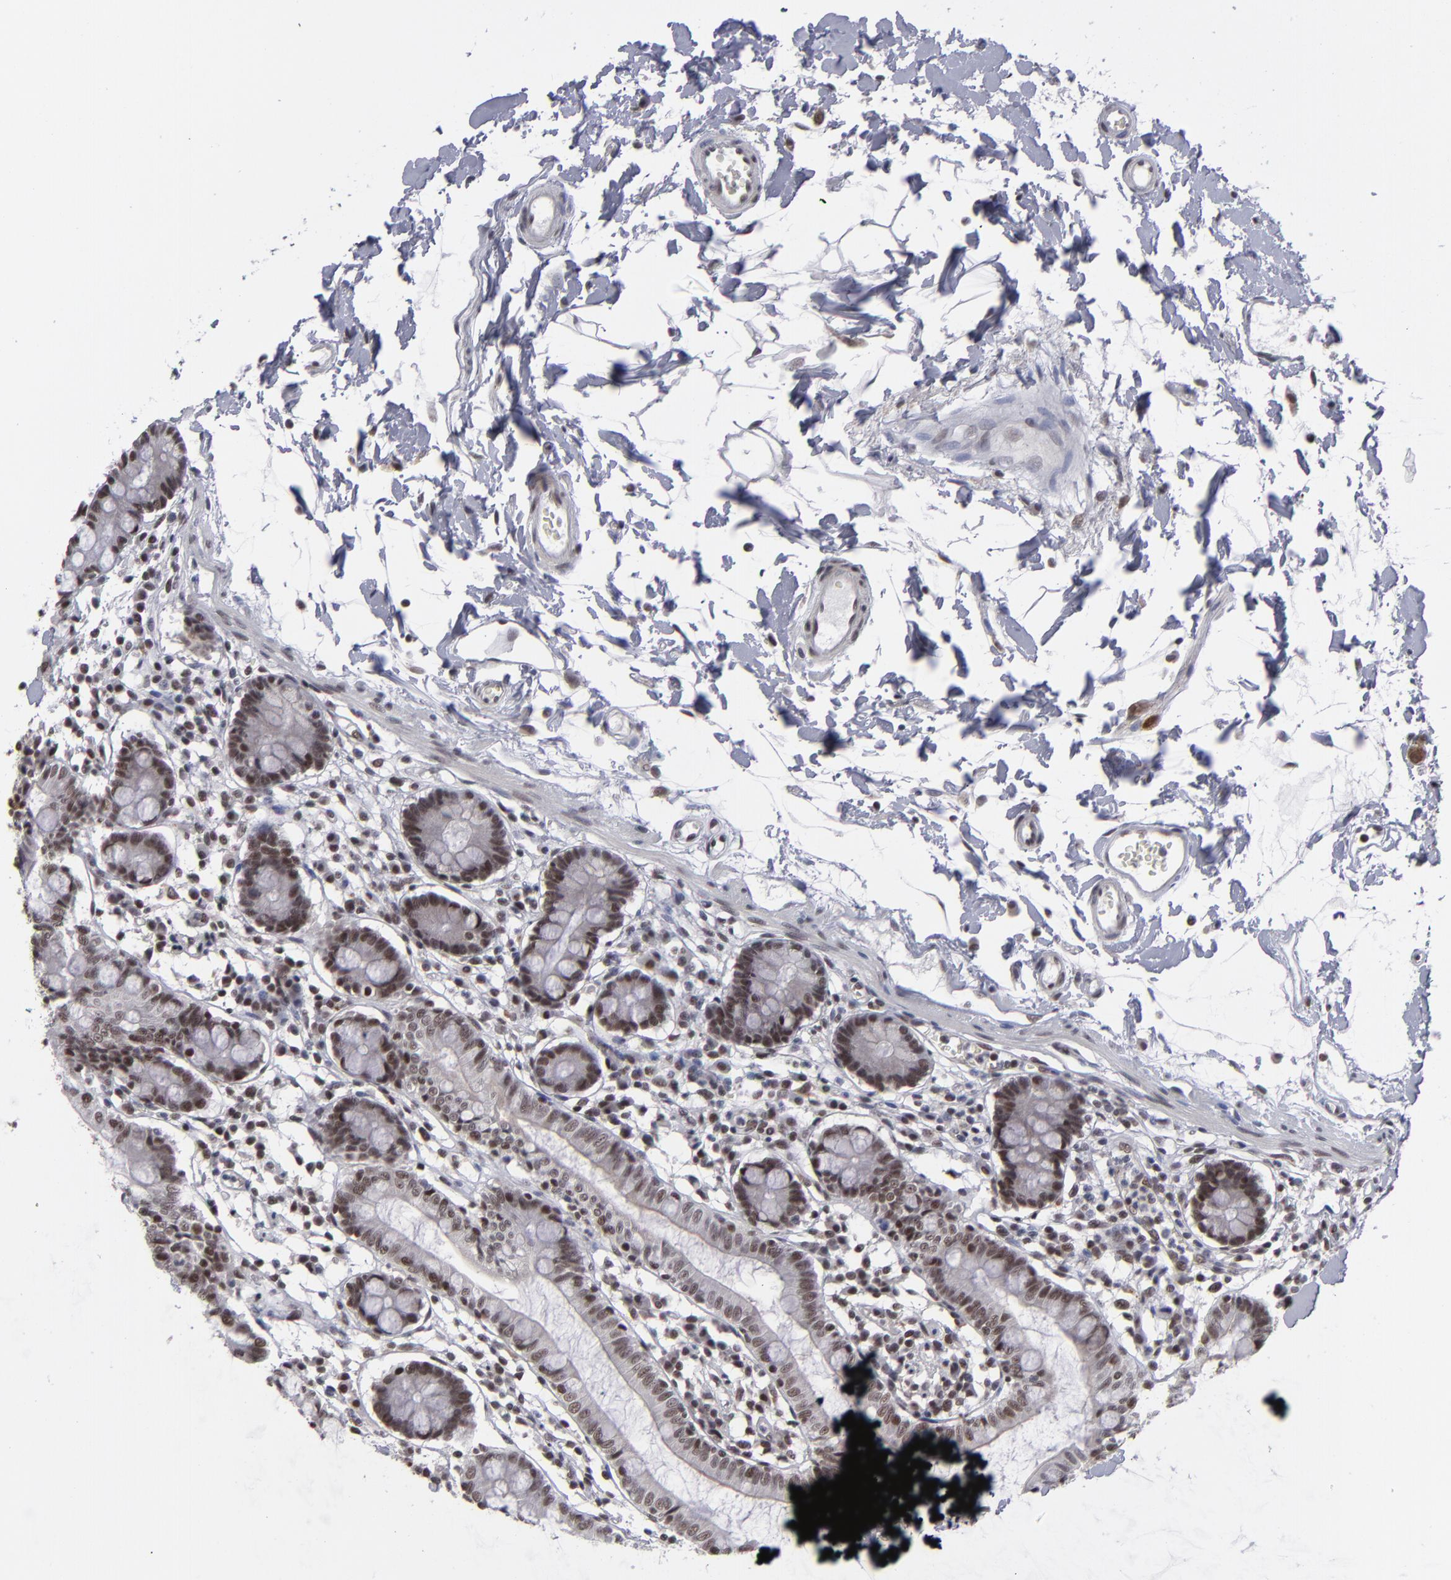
{"staining": {"intensity": "moderate", "quantity": ">75%", "location": "nuclear"}, "tissue": "small intestine", "cell_type": "Glandular cells", "image_type": "normal", "snomed": [{"axis": "morphology", "description": "Normal tissue, NOS"}, {"axis": "topography", "description": "Small intestine"}], "caption": "Approximately >75% of glandular cells in unremarkable human small intestine display moderate nuclear protein positivity as visualized by brown immunohistochemical staining.", "gene": "MLLT3", "patient": {"sex": "female", "age": 61}}